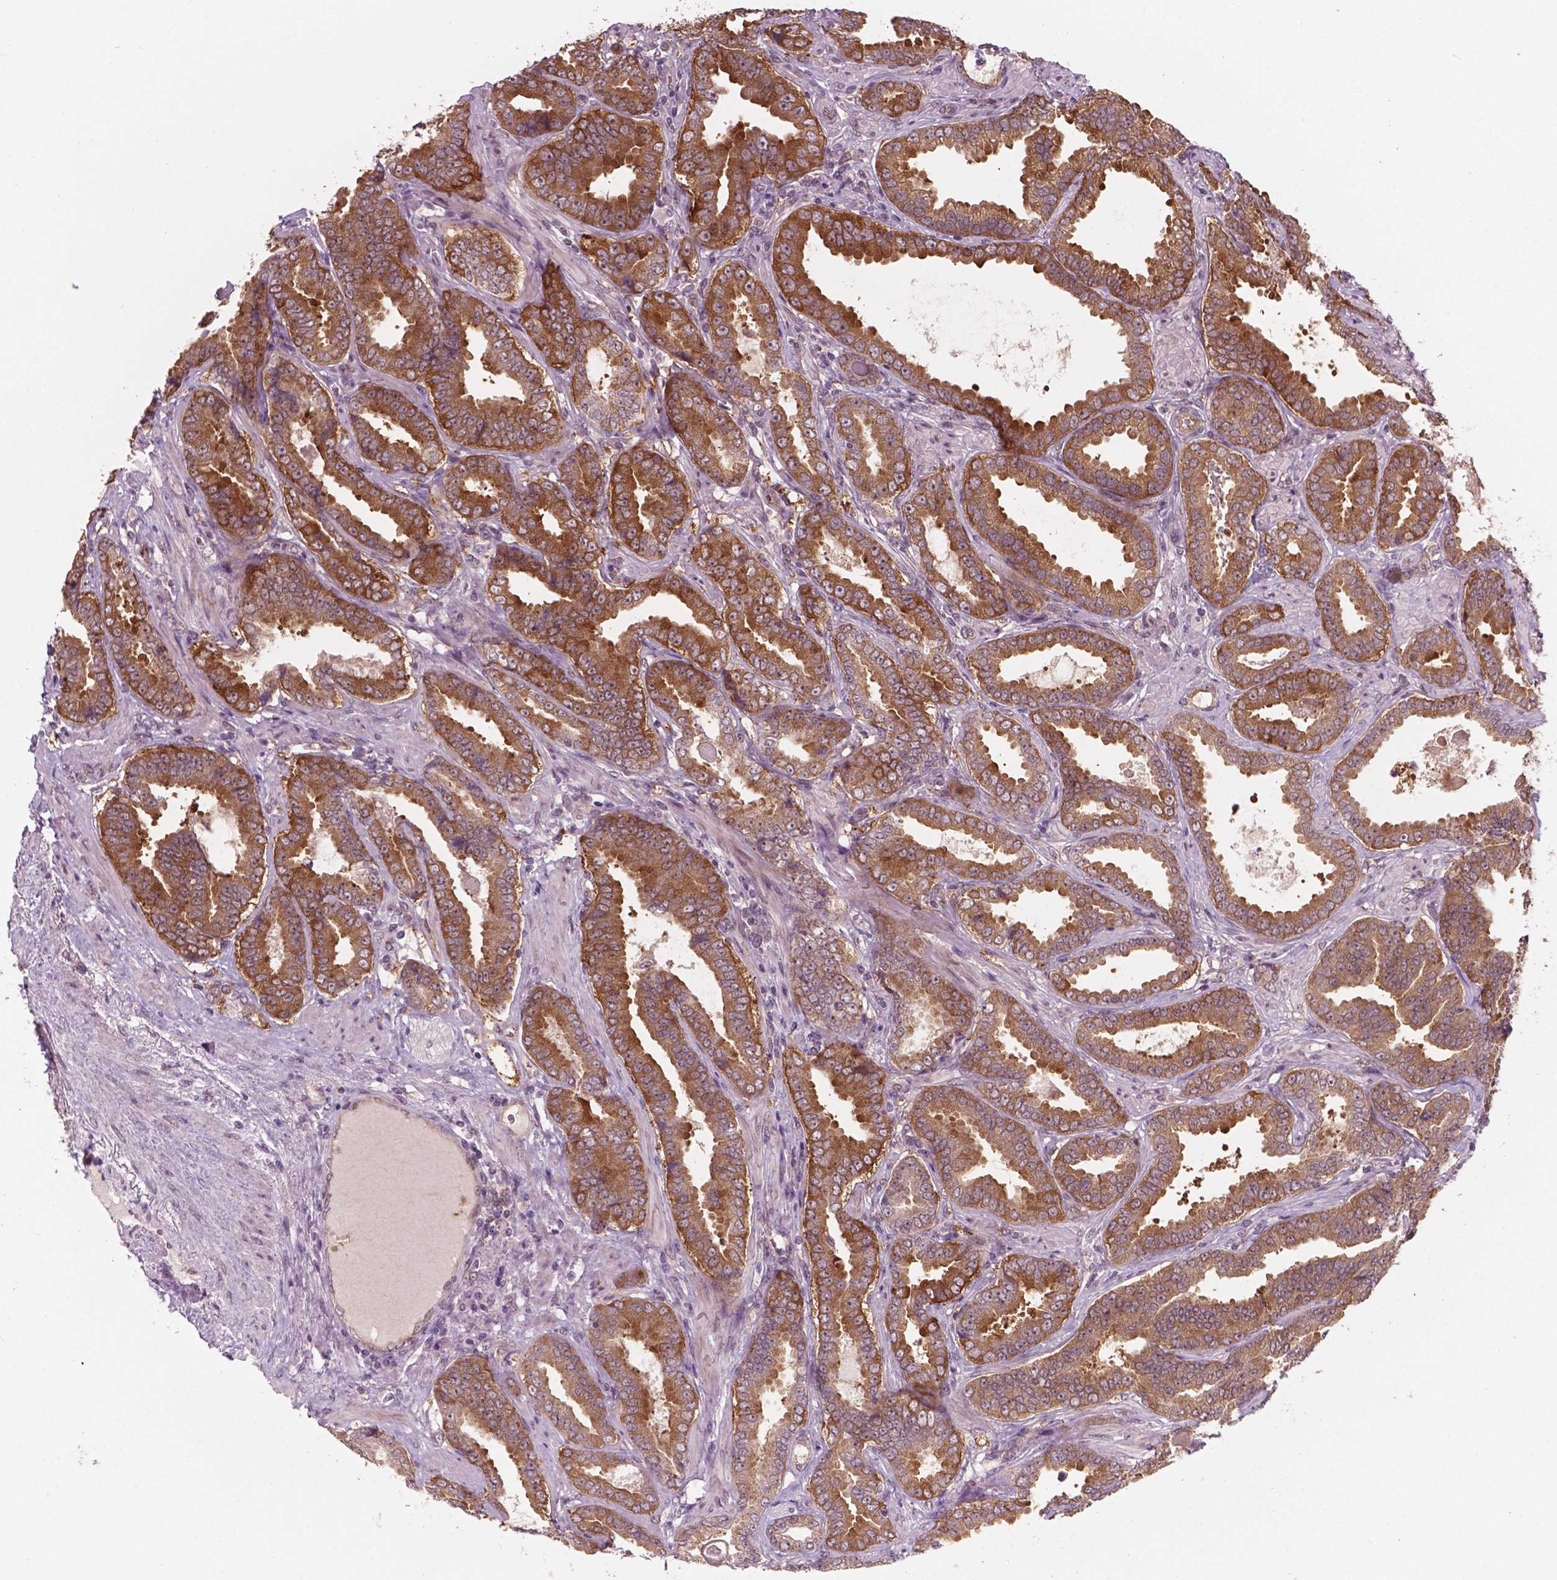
{"staining": {"intensity": "moderate", "quantity": ">75%", "location": "cytoplasmic/membranous"}, "tissue": "prostate cancer", "cell_type": "Tumor cells", "image_type": "cancer", "snomed": [{"axis": "morphology", "description": "Adenocarcinoma, NOS"}, {"axis": "topography", "description": "Prostate"}], "caption": "This micrograph exhibits immunohistochemistry staining of human adenocarcinoma (prostate), with medium moderate cytoplasmic/membranous positivity in approximately >75% of tumor cells.", "gene": "NFAT5", "patient": {"sex": "male", "age": 64}}